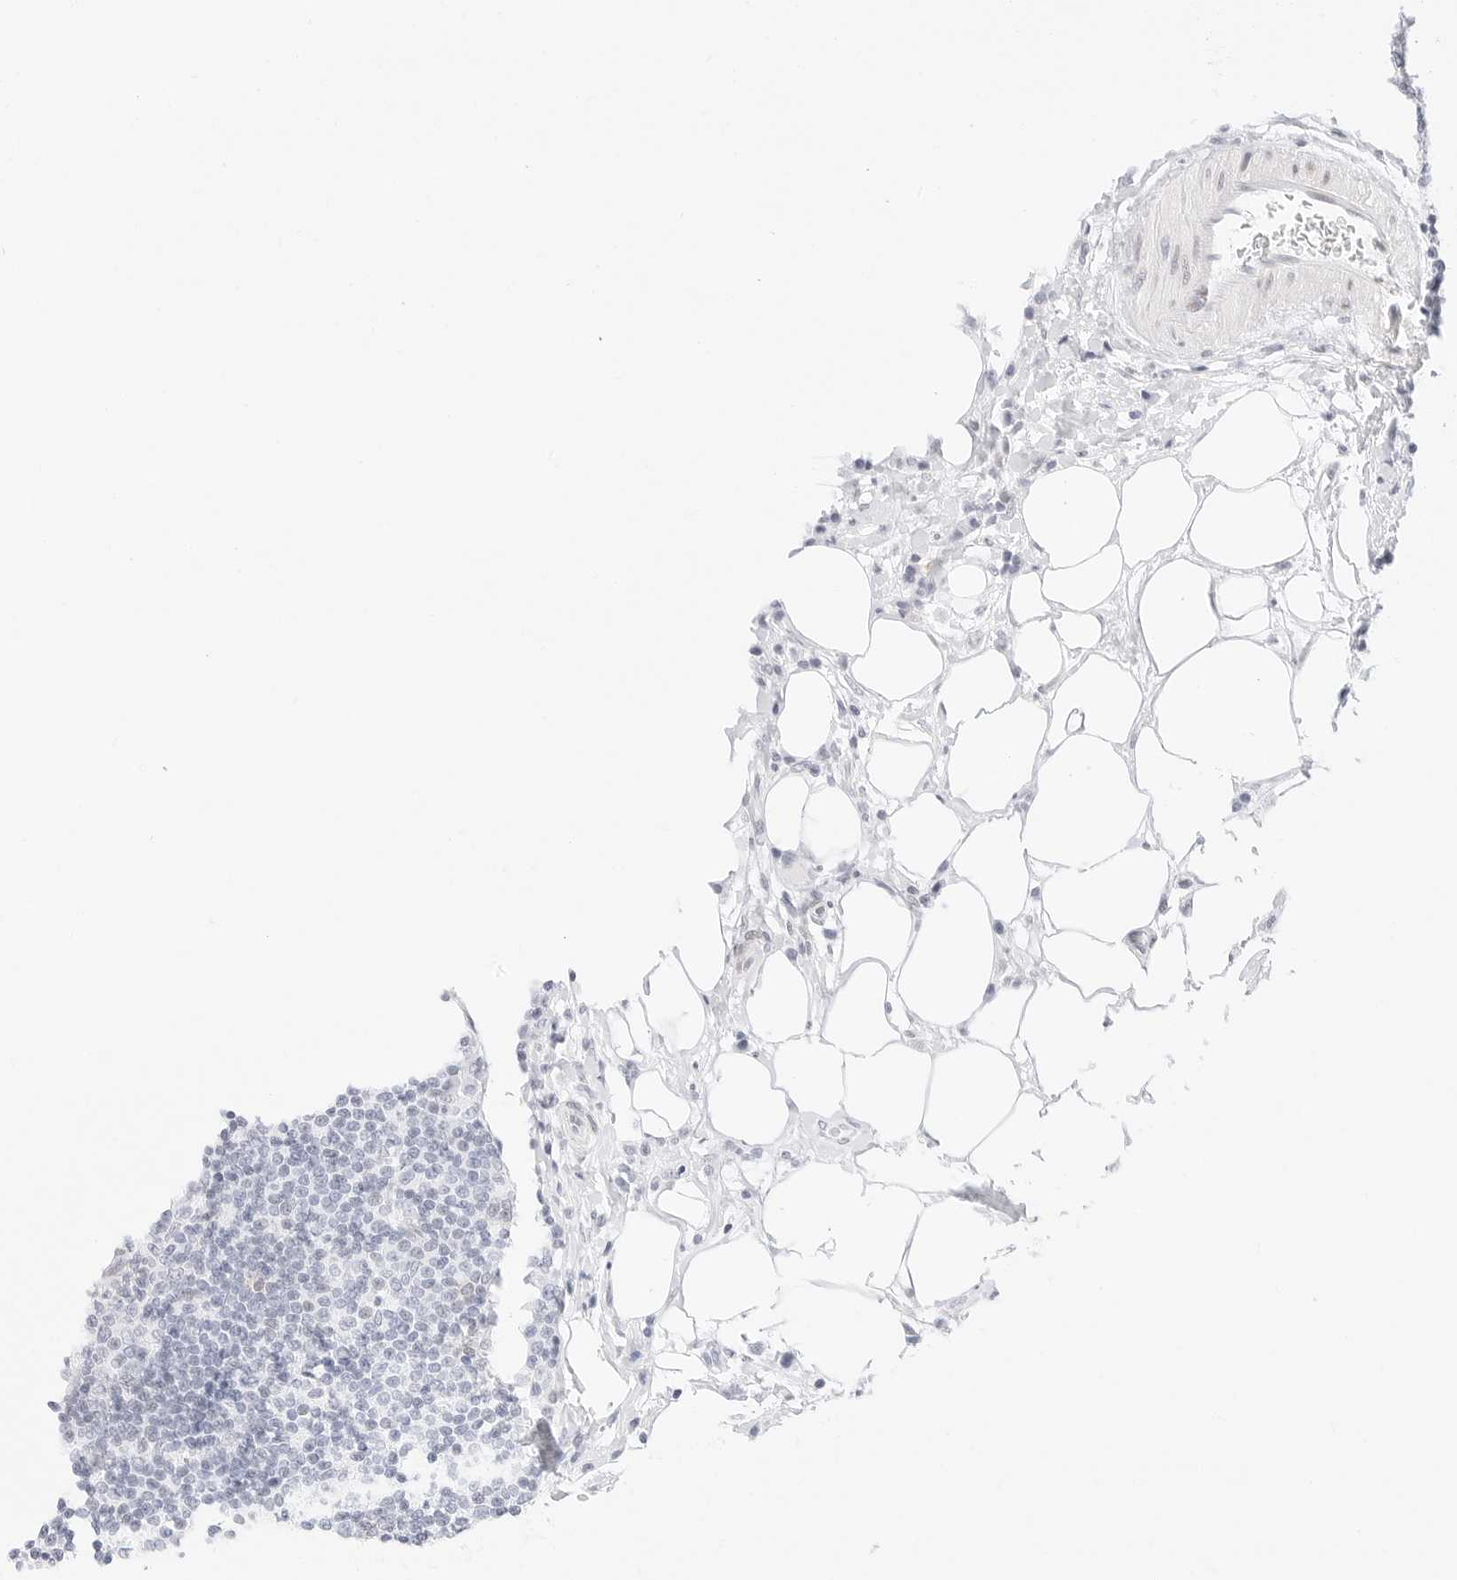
{"staining": {"intensity": "negative", "quantity": "none", "location": "none"}, "tissue": "lymph node", "cell_type": "Germinal center cells", "image_type": "normal", "snomed": [{"axis": "morphology", "description": "Normal tissue, NOS"}, {"axis": "topography", "description": "Lymph node"}], "caption": "This is a photomicrograph of IHC staining of normal lymph node, which shows no staining in germinal center cells.", "gene": "CDH1", "patient": {"sex": "female", "age": 53}}